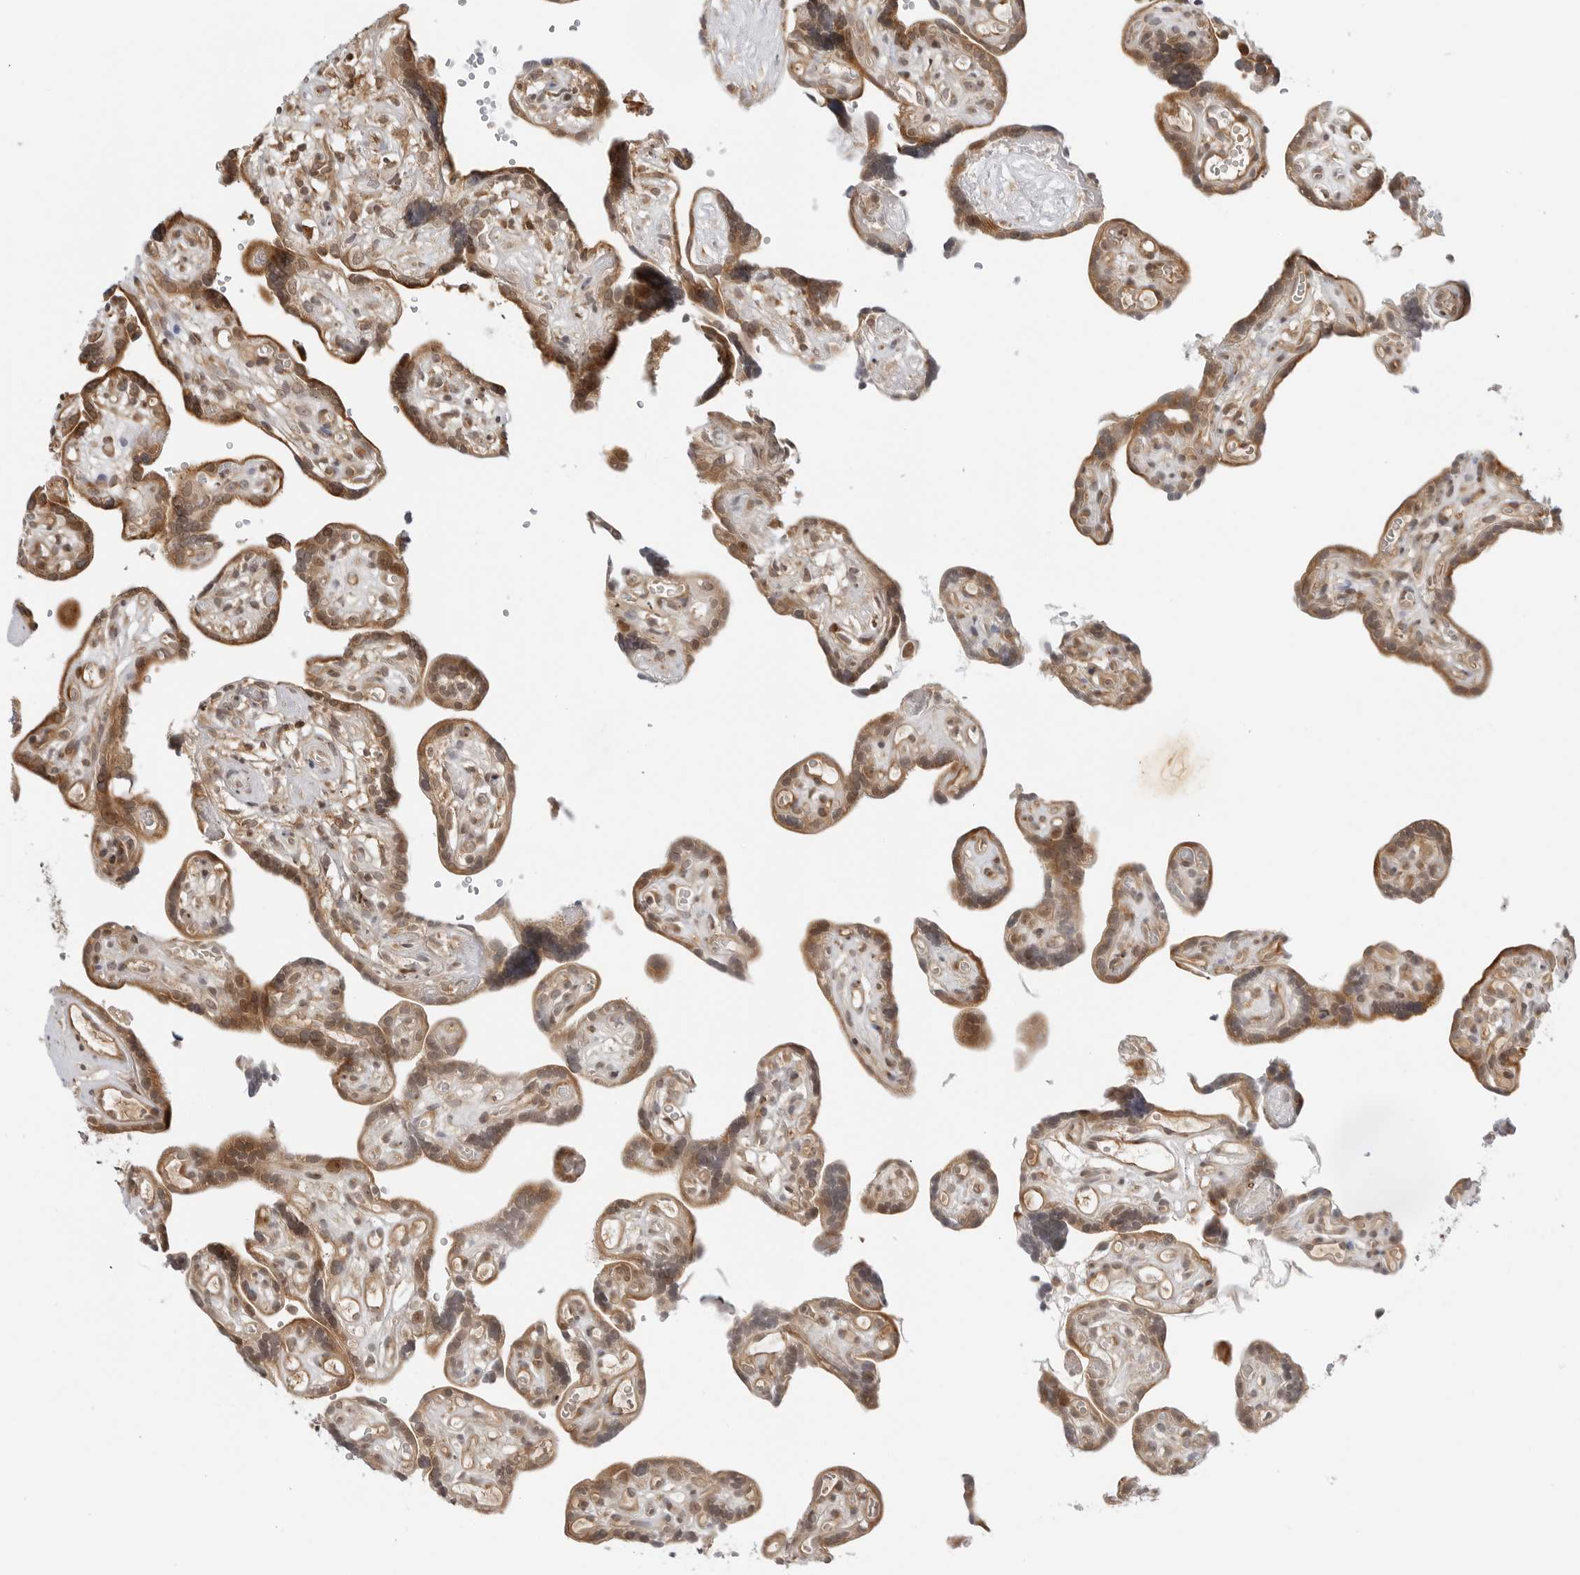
{"staining": {"intensity": "moderate", "quantity": ">75%", "location": "cytoplasmic/membranous,nuclear"}, "tissue": "placenta", "cell_type": "Decidual cells", "image_type": "normal", "snomed": [{"axis": "morphology", "description": "Normal tissue, NOS"}, {"axis": "topography", "description": "Placenta"}], "caption": "Placenta stained with immunohistochemistry demonstrates moderate cytoplasmic/membranous,nuclear expression in about >75% of decidual cells.", "gene": "TIPRL", "patient": {"sex": "female", "age": 30}}